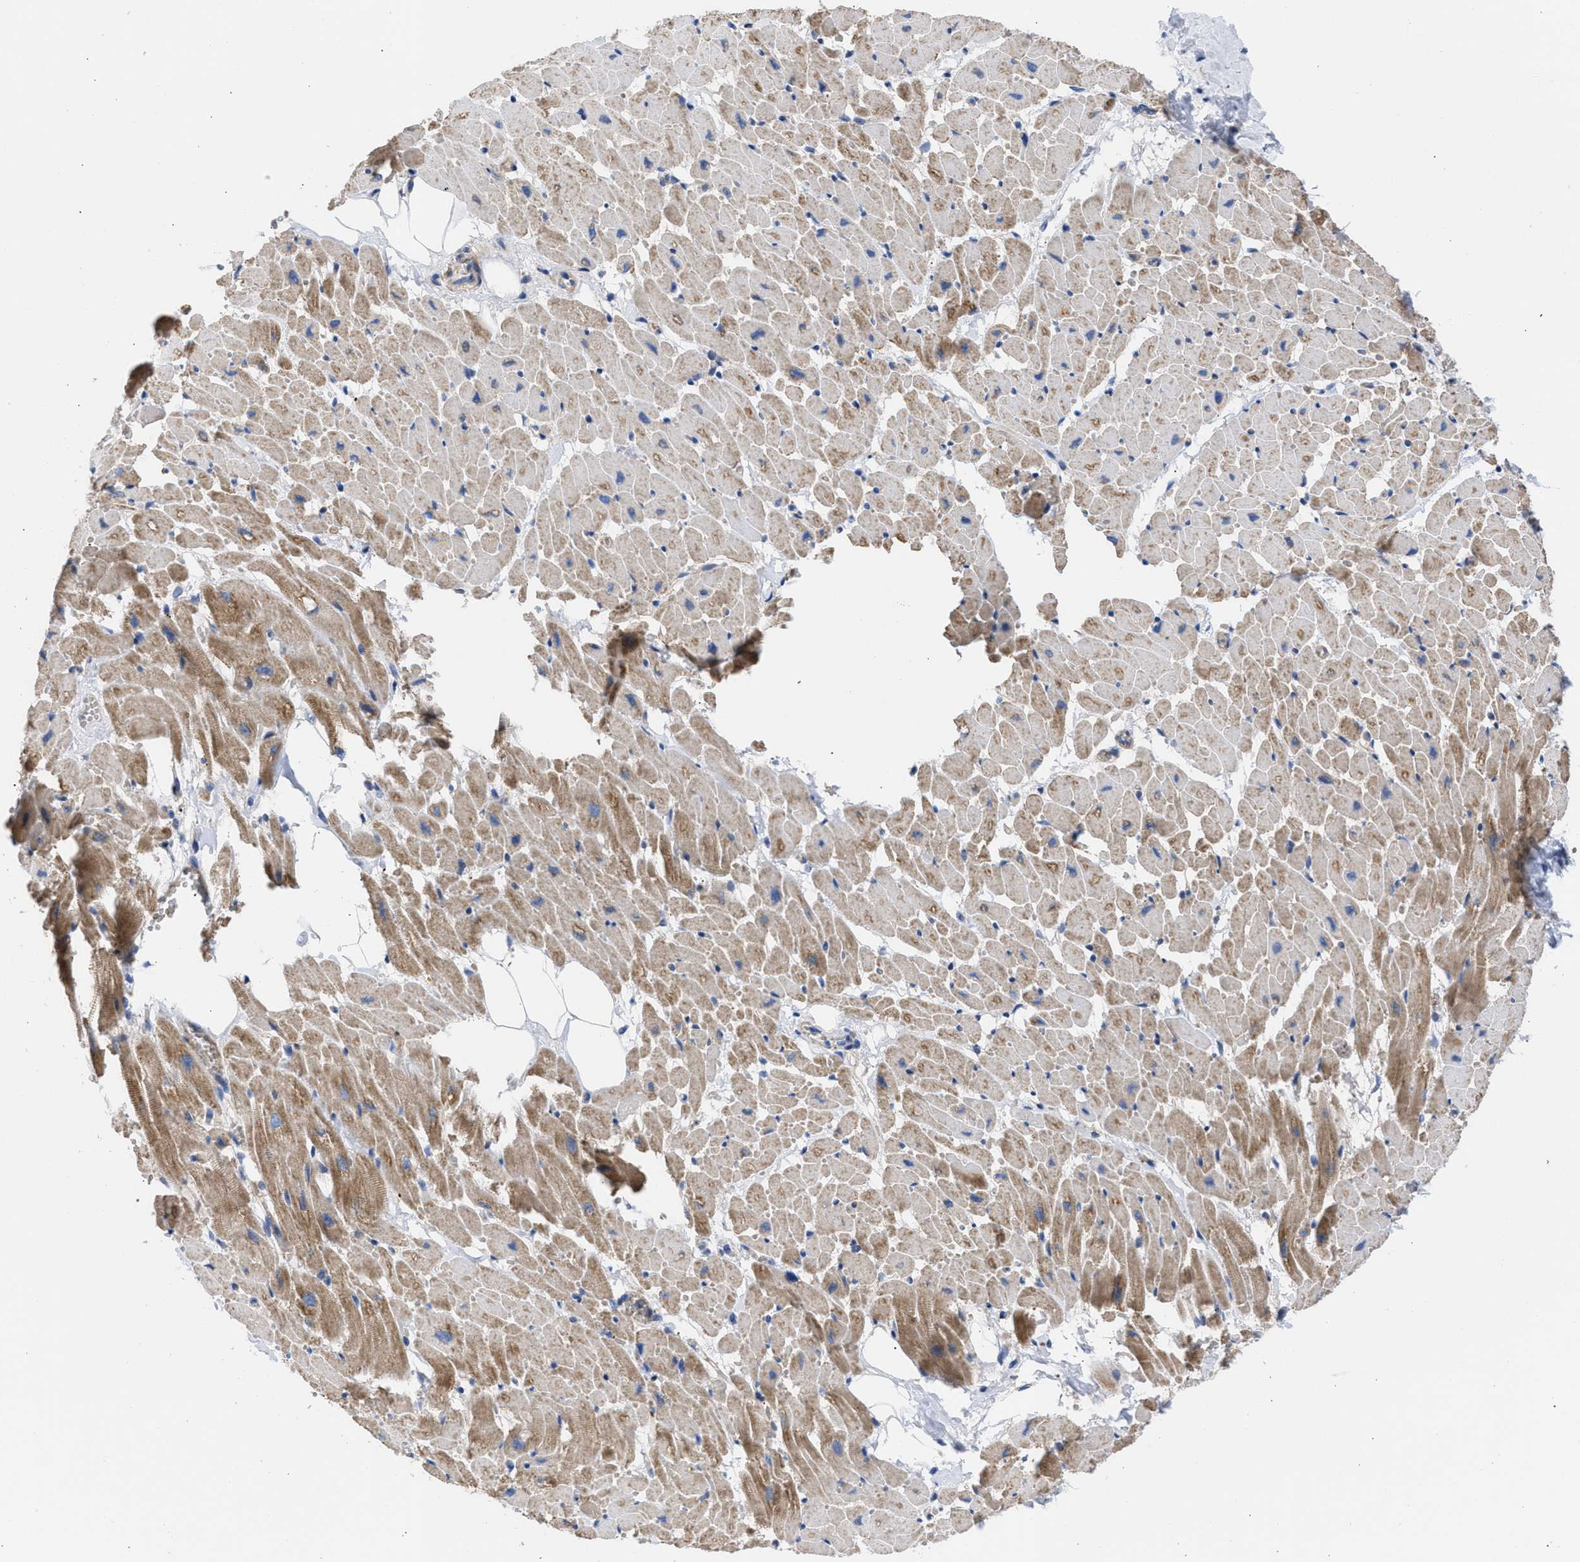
{"staining": {"intensity": "moderate", "quantity": ">75%", "location": "cytoplasmic/membranous"}, "tissue": "heart muscle", "cell_type": "Cardiomyocytes", "image_type": "normal", "snomed": [{"axis": "morphology", "description": "Normal tissue, NOS"}, {"axis": "topography", "description": "Heart"}], "caption": "Immunohistochemistry (IHC) micrograph of normal human heart muscle stained for a protein (brown), which displays medium levels of moderate cytoplasmic/membranous positivity in approximately >75% of cardiomyocytes.", "gene": "BTG3", "patient": {"sex": "female", "age": 19}}